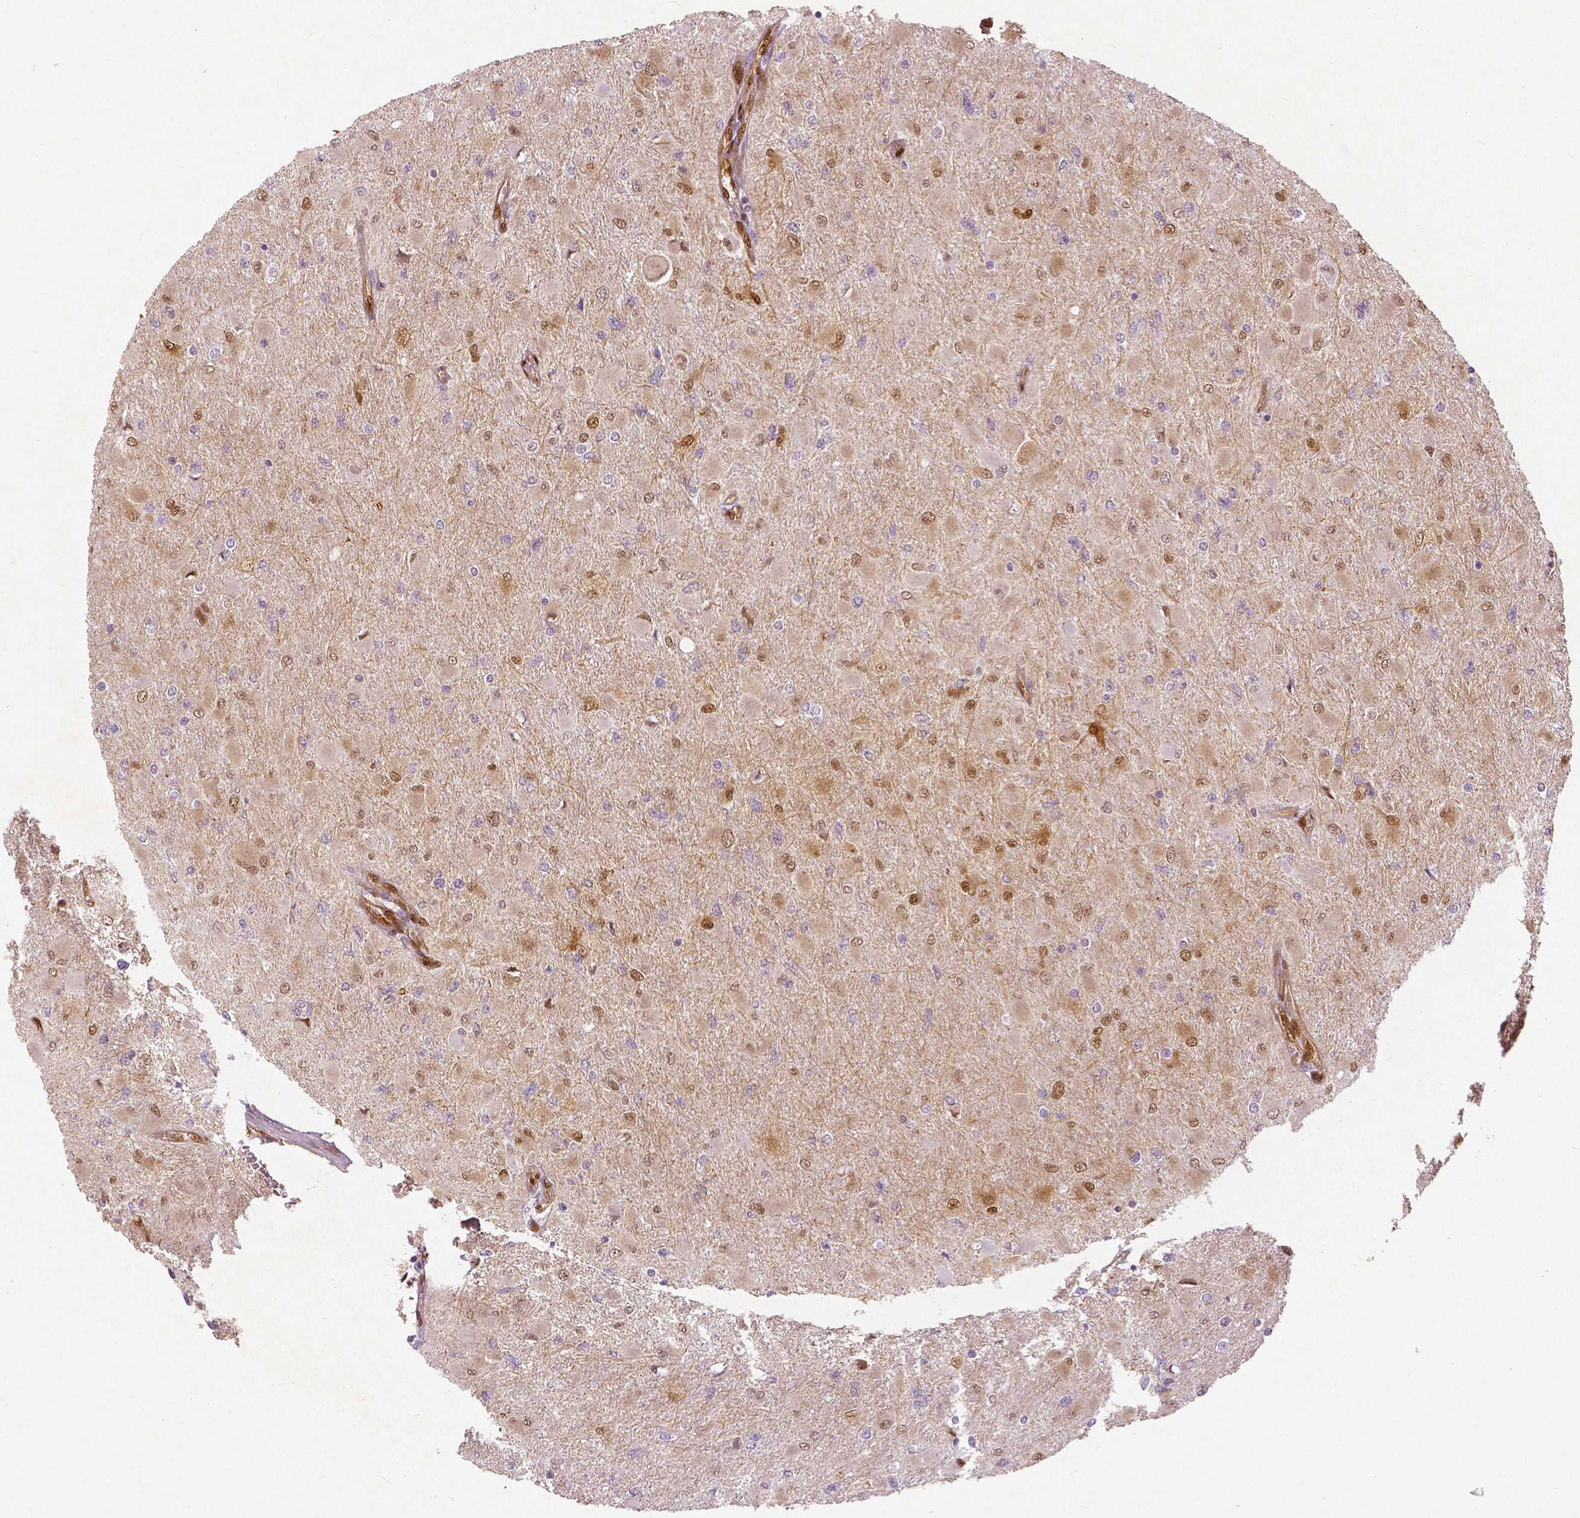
{"staining": {"intensity": "moderate", "quantity": "<25%", "location": "nuclear"}, "tissue": "glioma", "cell_type": "Tumor cells", "image_type": "cancer", "snomed": [{"axis": "morphology", "description": "Glioma, malignant, High grade"}, {"axis": "topography", "description": "Cerebral cortex"}], "caption": "Human glioma stained with a brown dye exhibits moderate nuclear positive positivity in about <25% of tumor cells.", "gene": "WWTR1", "patient": {"sex": "female", "age": 36}}